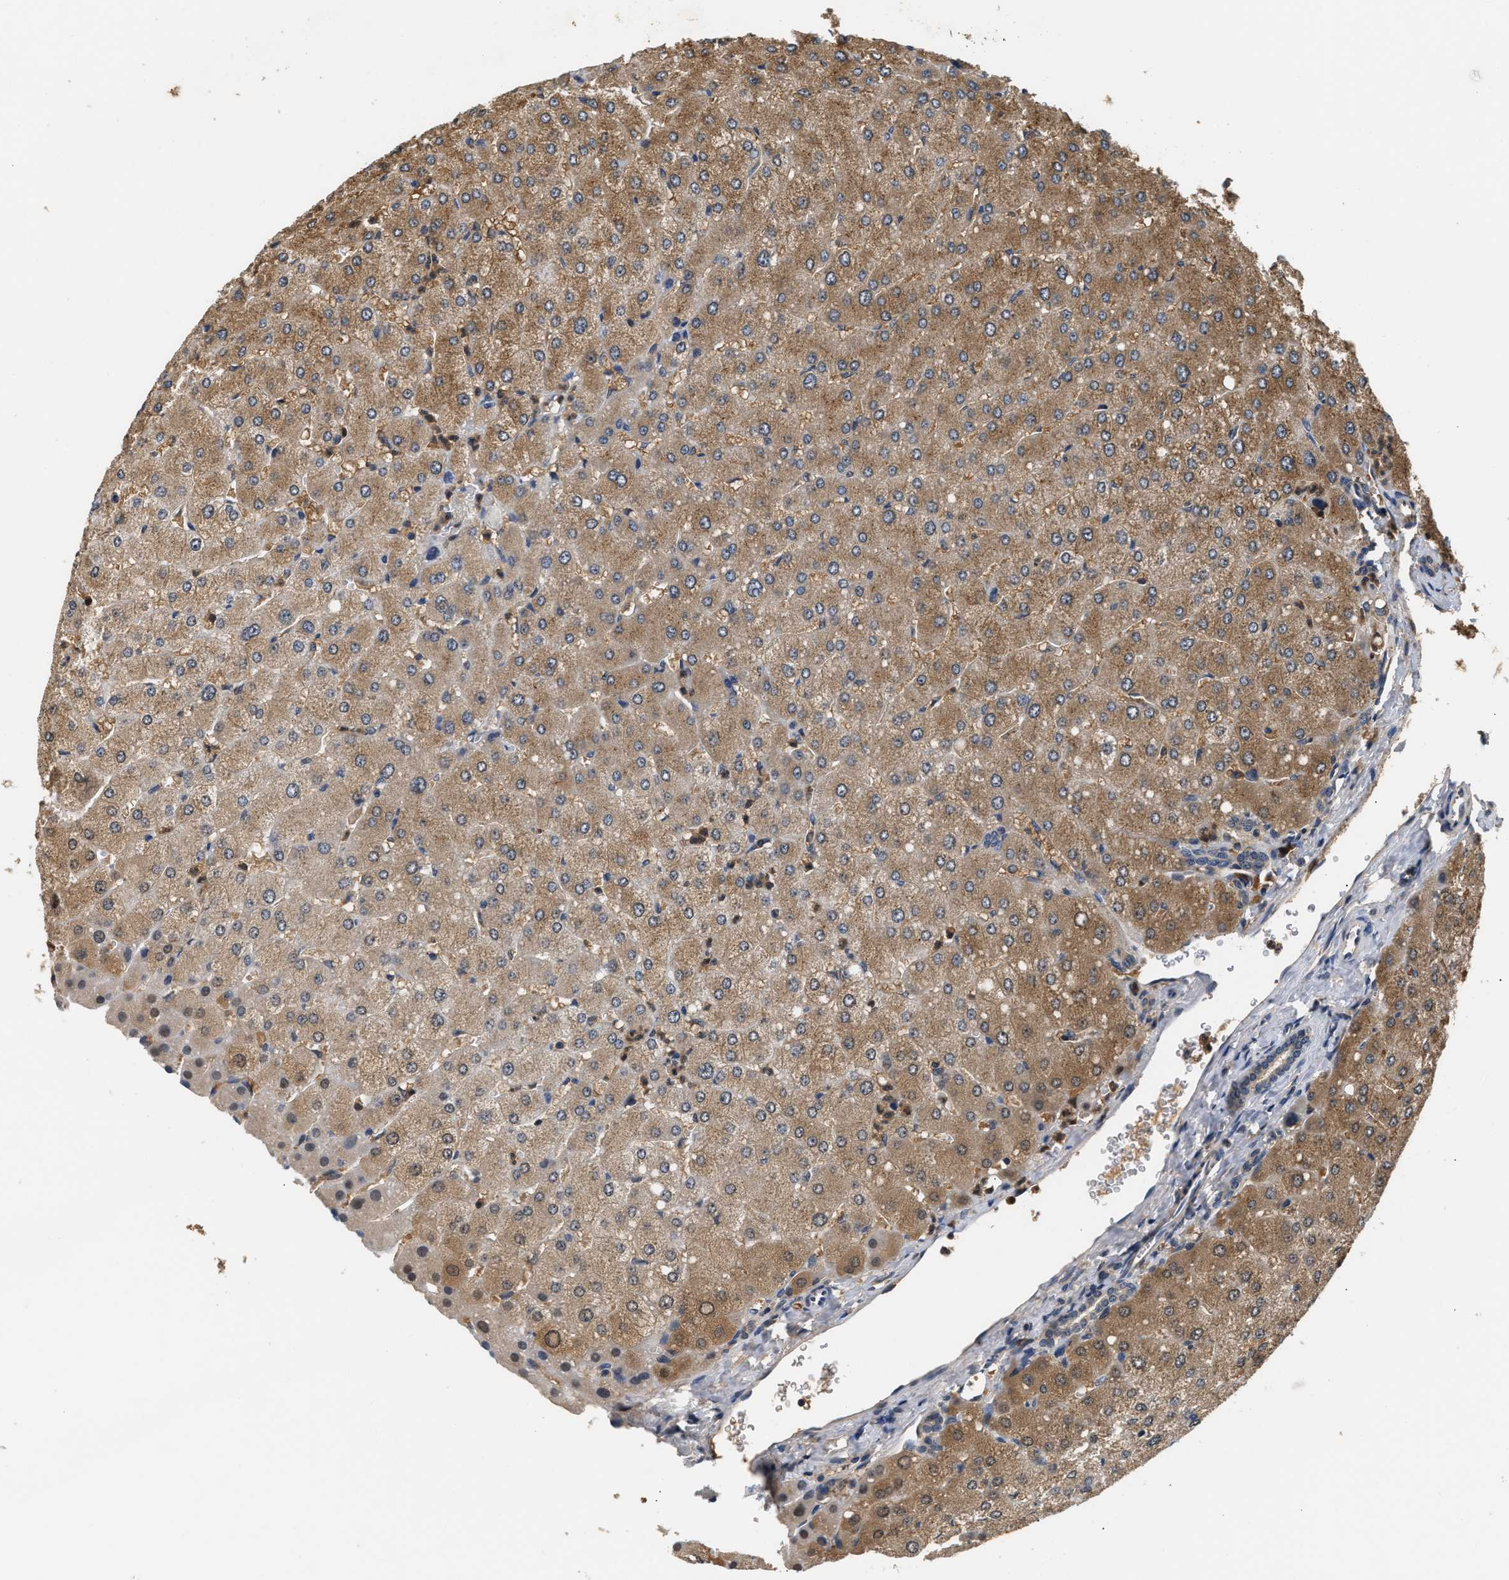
{"staining": {"intensity": "weak", "quantity": "<25%", "location": "cytoplasmic/membranous"}, "tissue": "liver", "cell_type": "Cholangiocytes", "image_type": "normal", "snomed": [{"axis": "morphology", "description": "Normal tissue, NOS"}, {"axis": "topography", "description": "Liver"}], "caption": "DAB (3,3'-diaminobenzidine) immunohistochemical staining of benign liver displays no significant expression in cholangiocytes. Brightfield microscopy of immunohistochemistry stained with DAB (3,3'-diaminobenzidine) (brown) and hematoxylin (blue), captured at high magnification.", "gene": "GPI", "patient": {"sex": "male", "age": 55}}